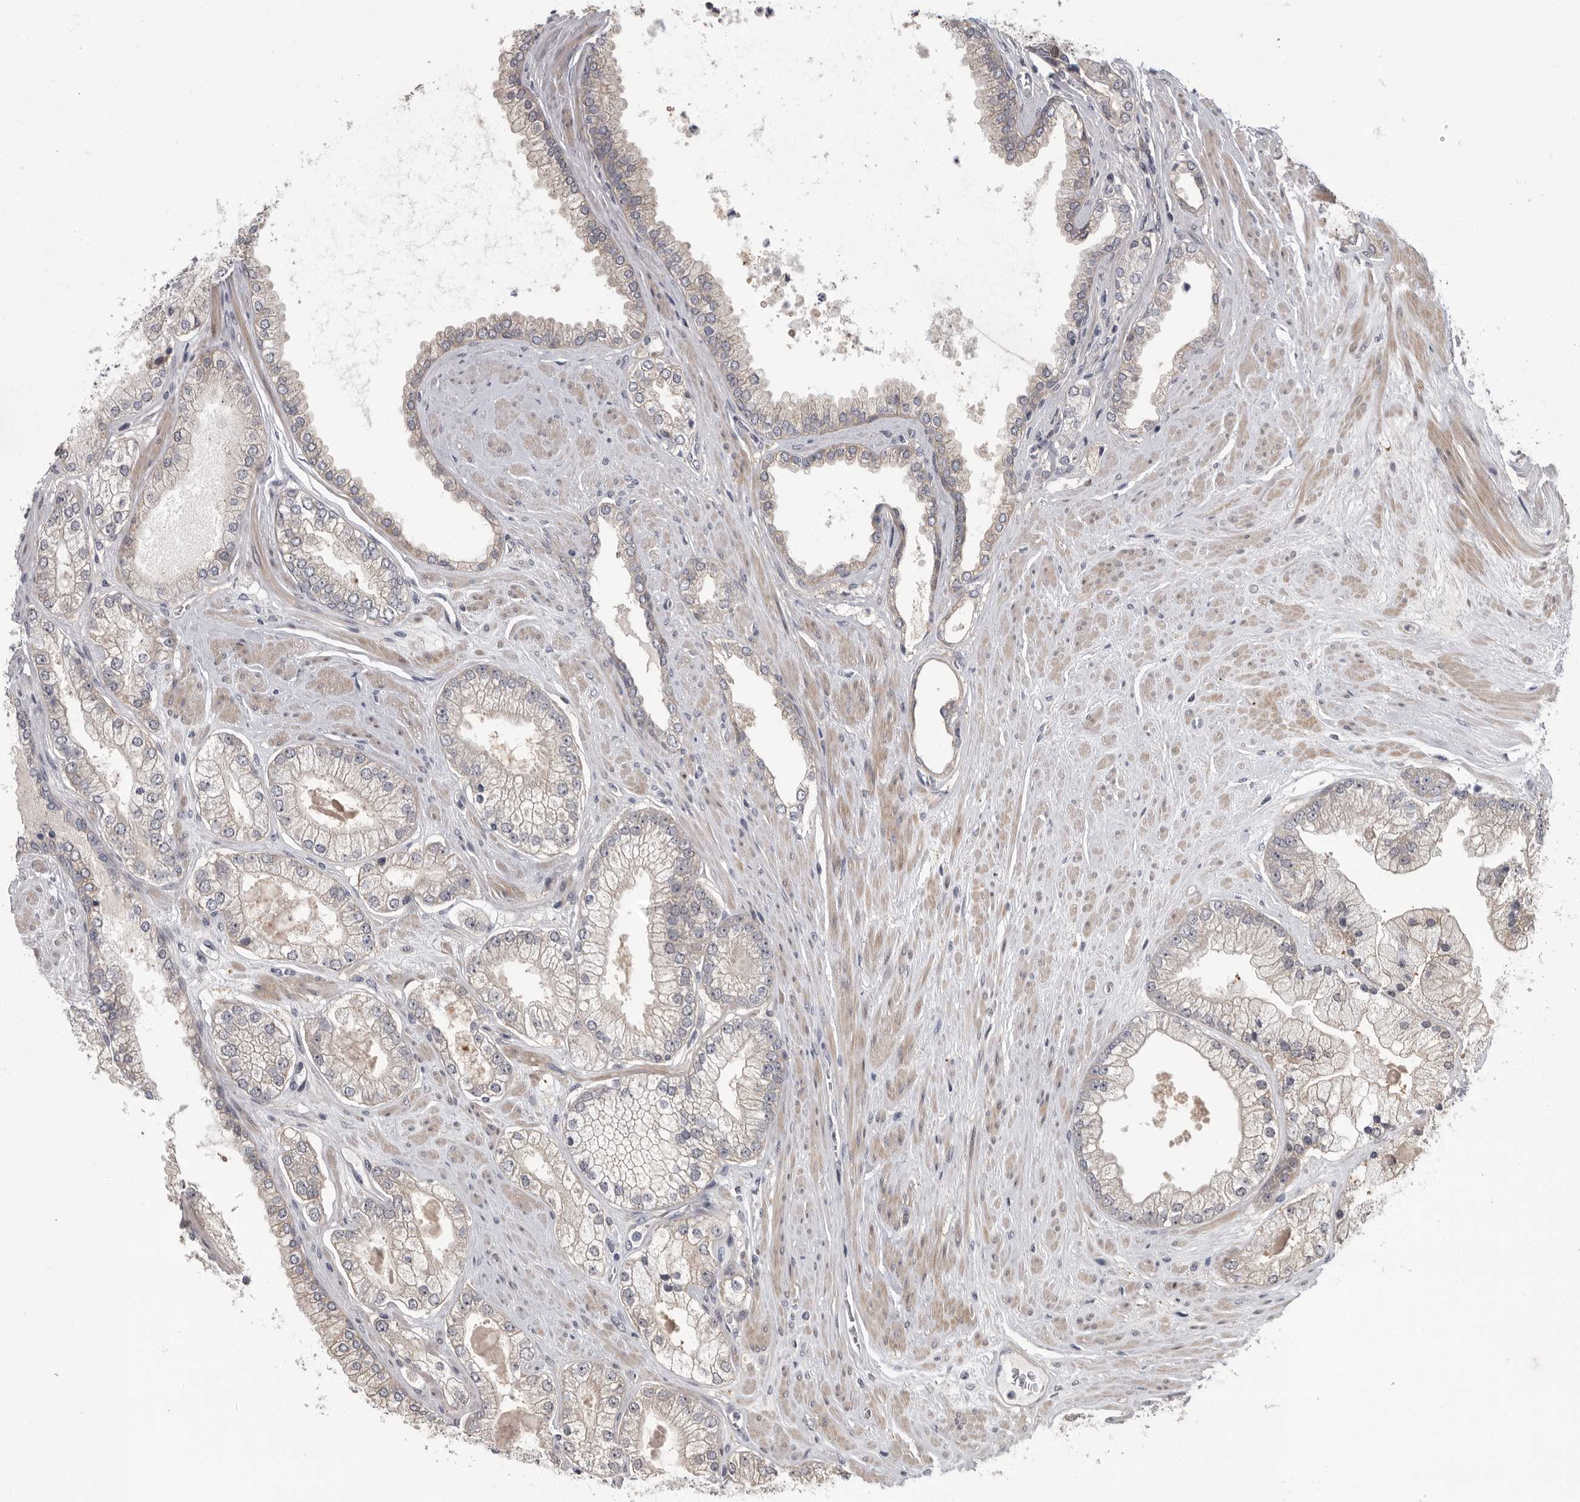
{"staining": {"intensity": "negative", "quantity": "none", "location": "none"}, "tissue": "prostate cancer", "cell_type": "Tumor cells", "image_type": "cancer", "snomed": [{"axis": "morphology", "description": "Adenocarcinoma, High grade"}, {"axis": "topography", "description": "Prostate"}], "caption": "Protein analysis of prostate cancer exhibits no significant expression in tumor cells.", "gene": "PDE7A", "patient": {"sex": "male", "age": 58}}